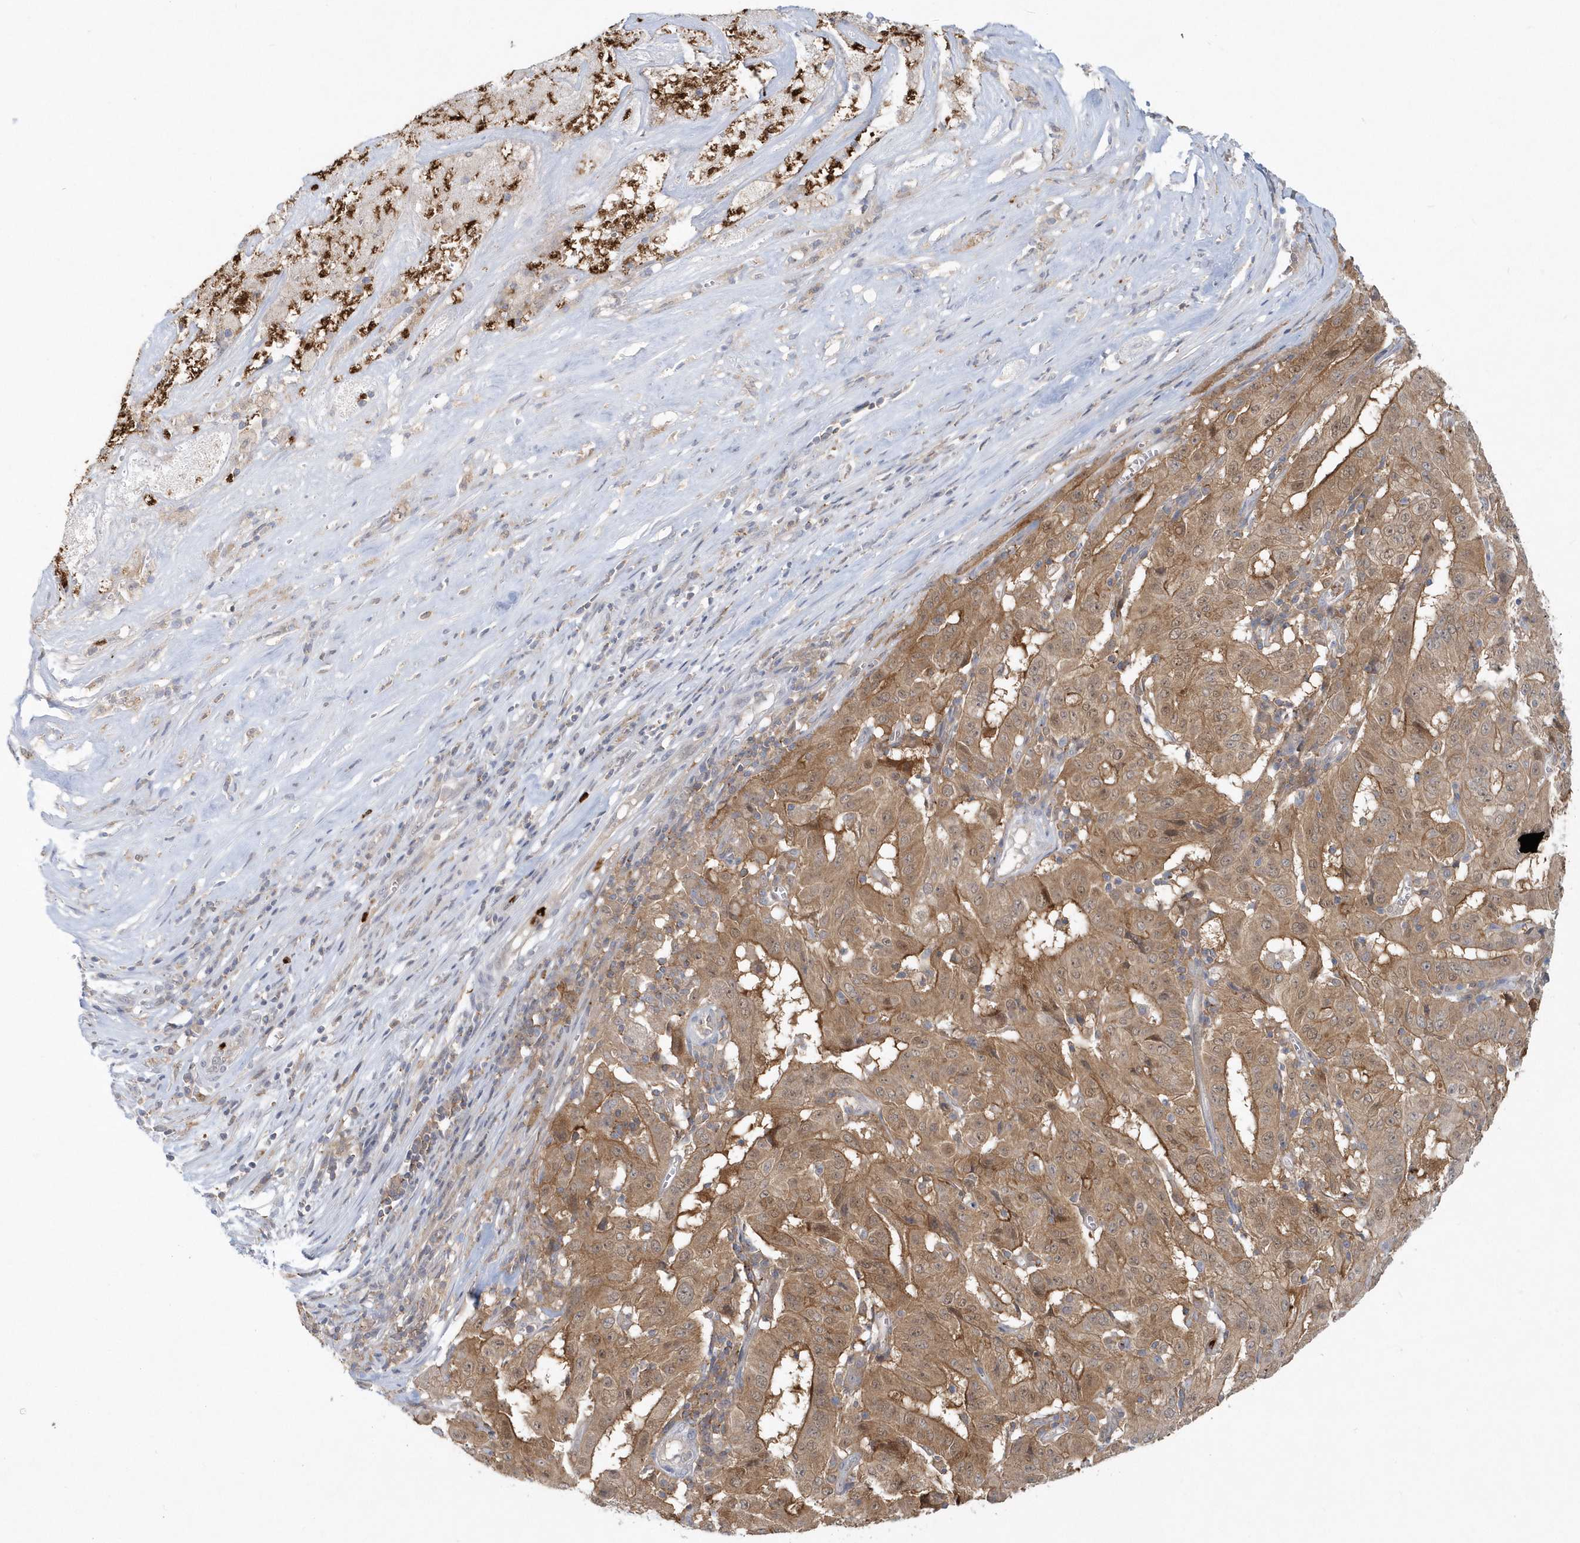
{"staining": {"intensity": "moderate", "quantity": ">75%", "location": "cytoplasmic/membranous"}, "tissue": "pancreatic cancer", "cell_type": "Tumor cells", "image_type": "cancer", "snomed": [{"axis": "morphology", "description": "Adenocarcinoma, NOS"}, {"axis": "topography", "description": "Pancreas"}], "caption": "Pancreatic cancer stained for a protein shows moderate cytoplasmic/membranous positivity in tumor cells. (Brightfield microscopy of DAB IHC at high magnification).", "gene": "RNF7", "patient": {"sex": "male", "age": 63}}